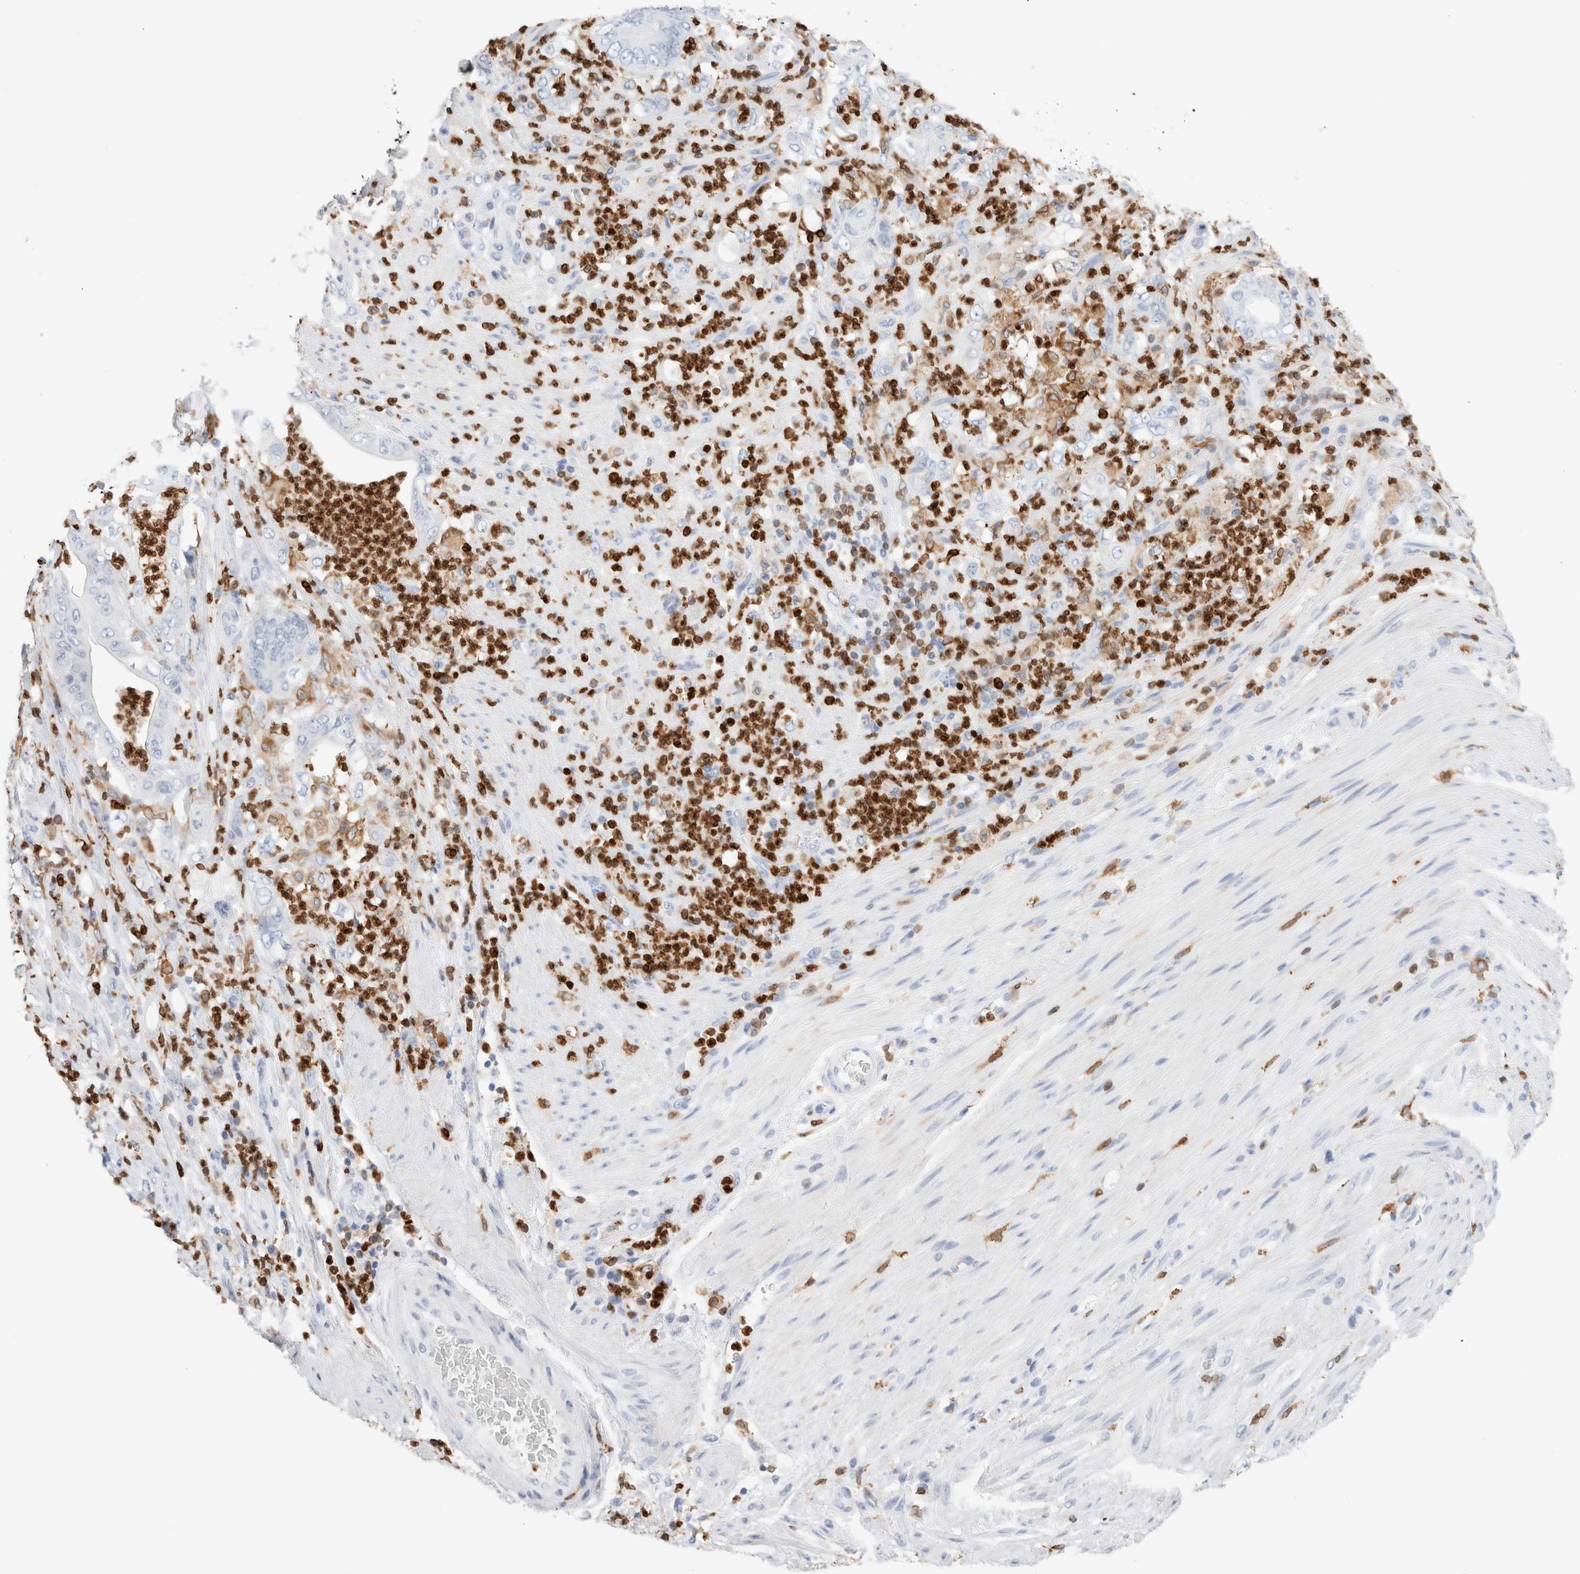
{"staining": {"intensity": "negative", "quantity": "none", "location": "none"}, "tissue": "stomach cancer", "cell_type": "Tumor cells", "image_type": "cancer", "snomed": [{"axis": "morphology", "description": "Adenocarcinoma, NOS"}, {"axis": "topography", "description": "Stomach"}], "caption": "Tumor cells are negative for protein expression in human stomach cancer.", "gene": "ALOX5AP", "patient": {"sex": "female", "age": 73}}